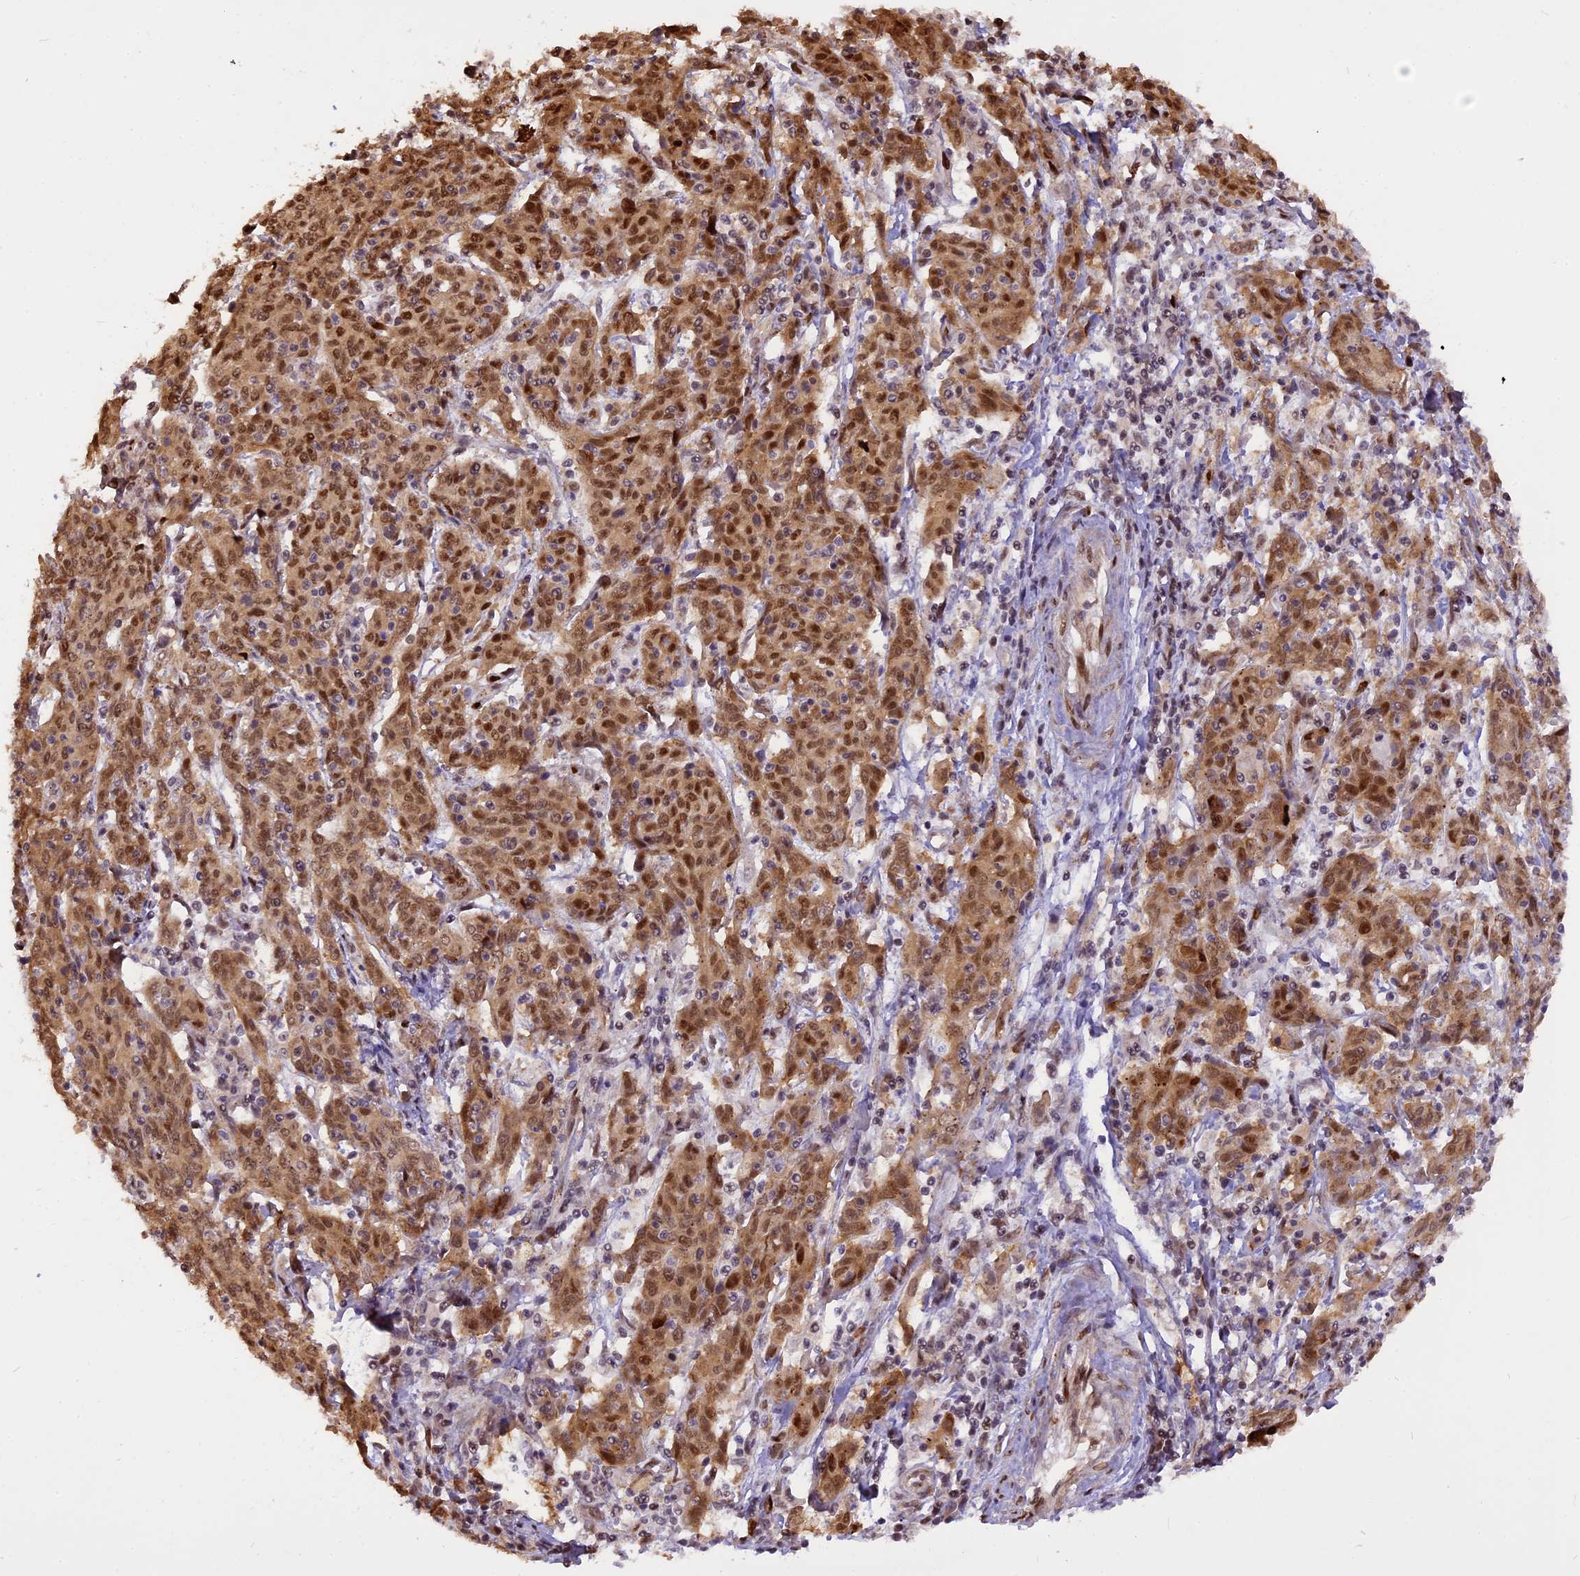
{"staining": {"intensity": "strong", "quantity": ">75%", "location": "cytoplasmic/membranous,nuclear"}, "tissue": "cervical cancer", "cell_type": "Tumor cells", "image_type": "cancer", "snomed": [{"axis": "morphology", "description": "Squamous cell carcinoma, NOS"}, {"axis": "topography", "description": "Cervix"}], "caption": "High-magnification brightfield microscopy of cervical cancer (squamous cell carcinoma) stained with DAB (3,3'-diaminobenzidine) (brown) and counterstained with hematoxylin (blue). tumor cells exhibit strong cytoplasmic/membranous and nuclear staining is present in approximately>75% of cells.", "gene": "MICALL1", "patient": {"sex": "female", "age": 67}}